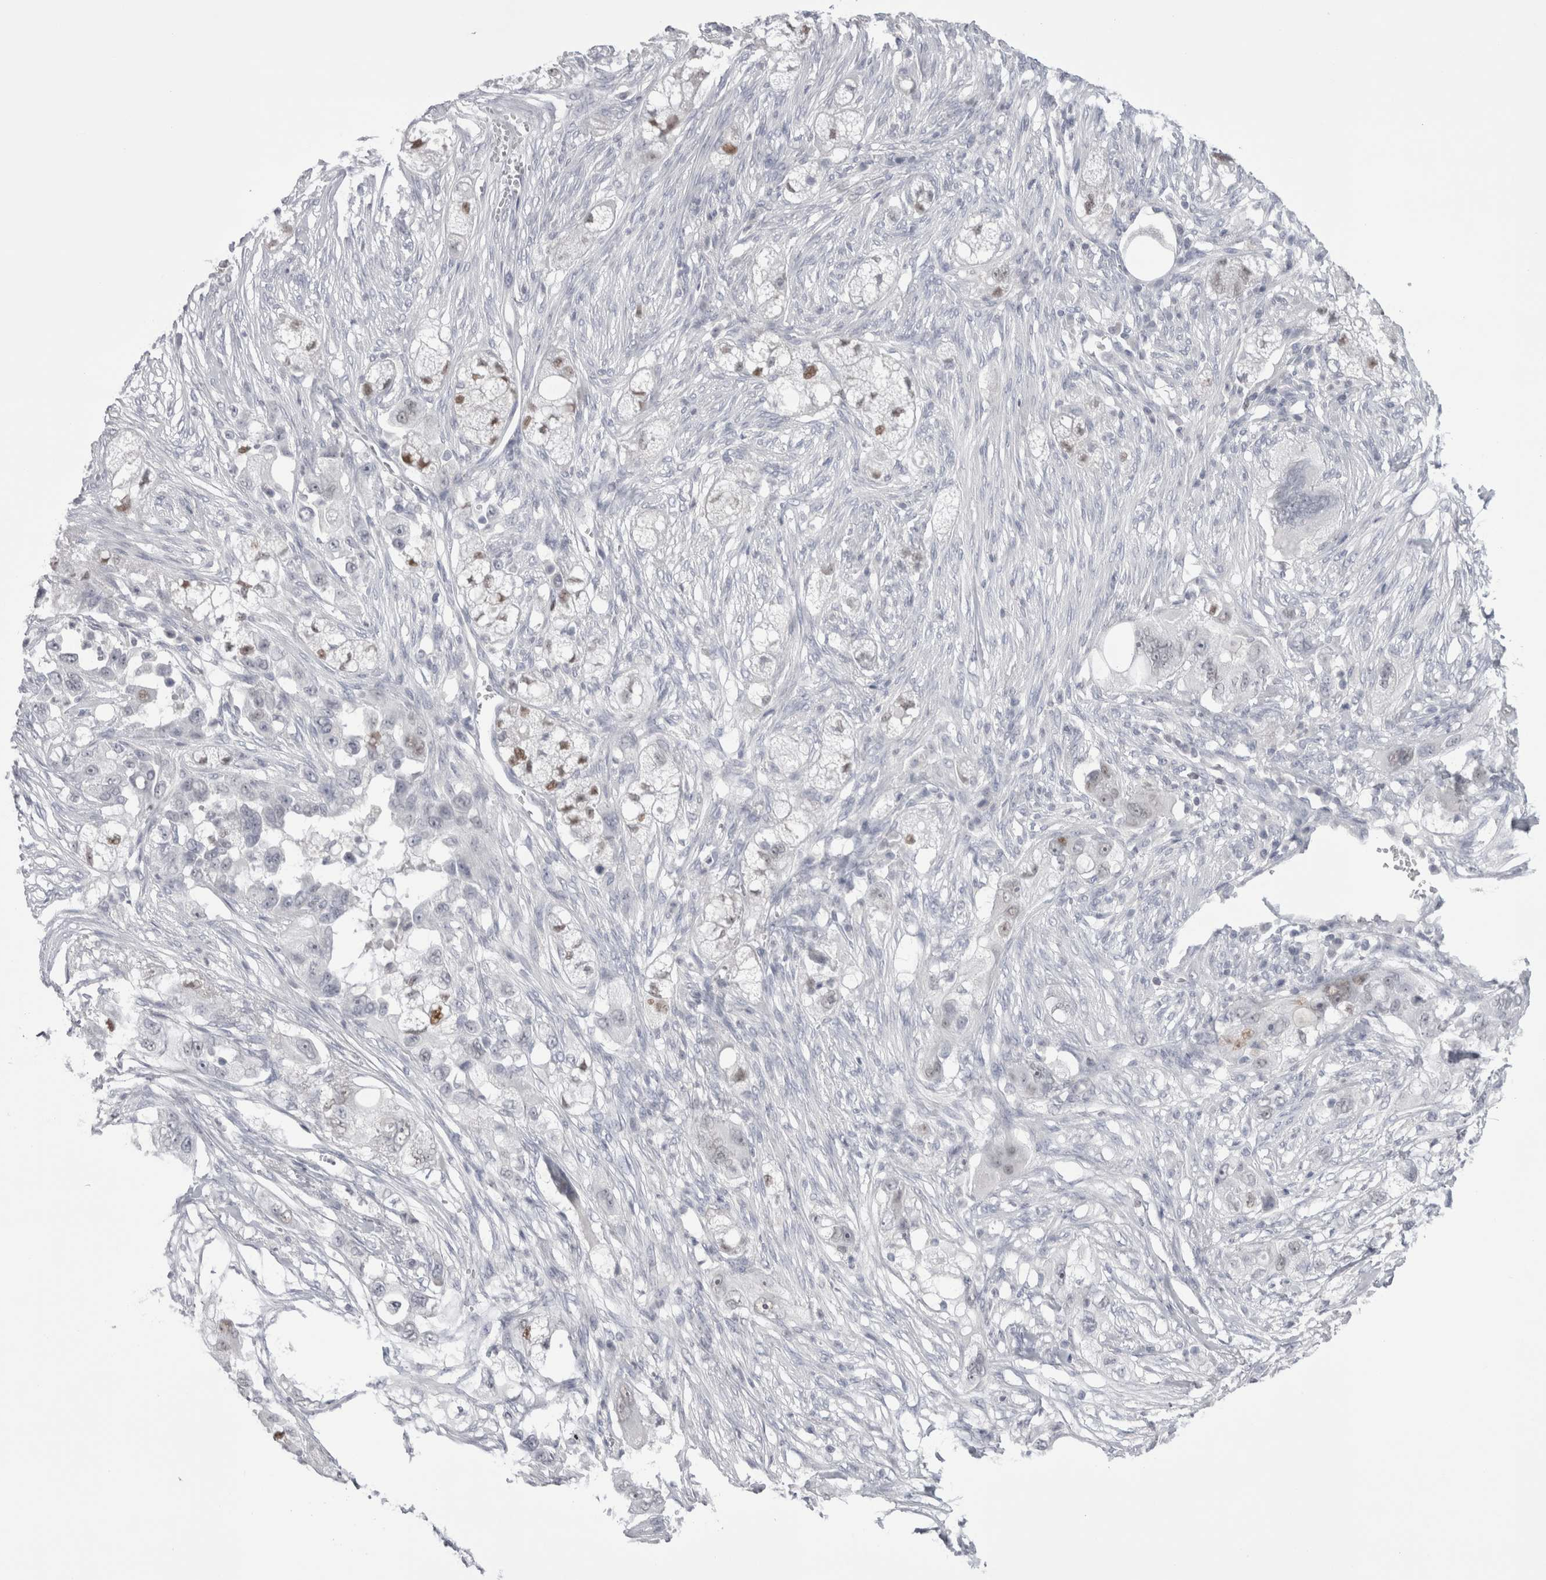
{"staining": {"intensity": "weak", "quantity": "25%-75%", "location": "nuclear"}, "tissue": "pancreatic cancer", "cell_type": "Tumor cells", "image_type": "cancer", "snomed": [{"axis": "morphology", "description": "Adenocarcinoma, NOS"}, {"axis": "topography", "description": "Pancreas"}], "caption": "Protein expression analysis of human pancreatic cancer reveals weak nuclear expression in approximately 25%-75% of tumor cells. (brown staining indicates protein expression, while blue staining denotes nuclei).", "gene": "FNDC8", "patient": {"sex": "female", "age": 78}}